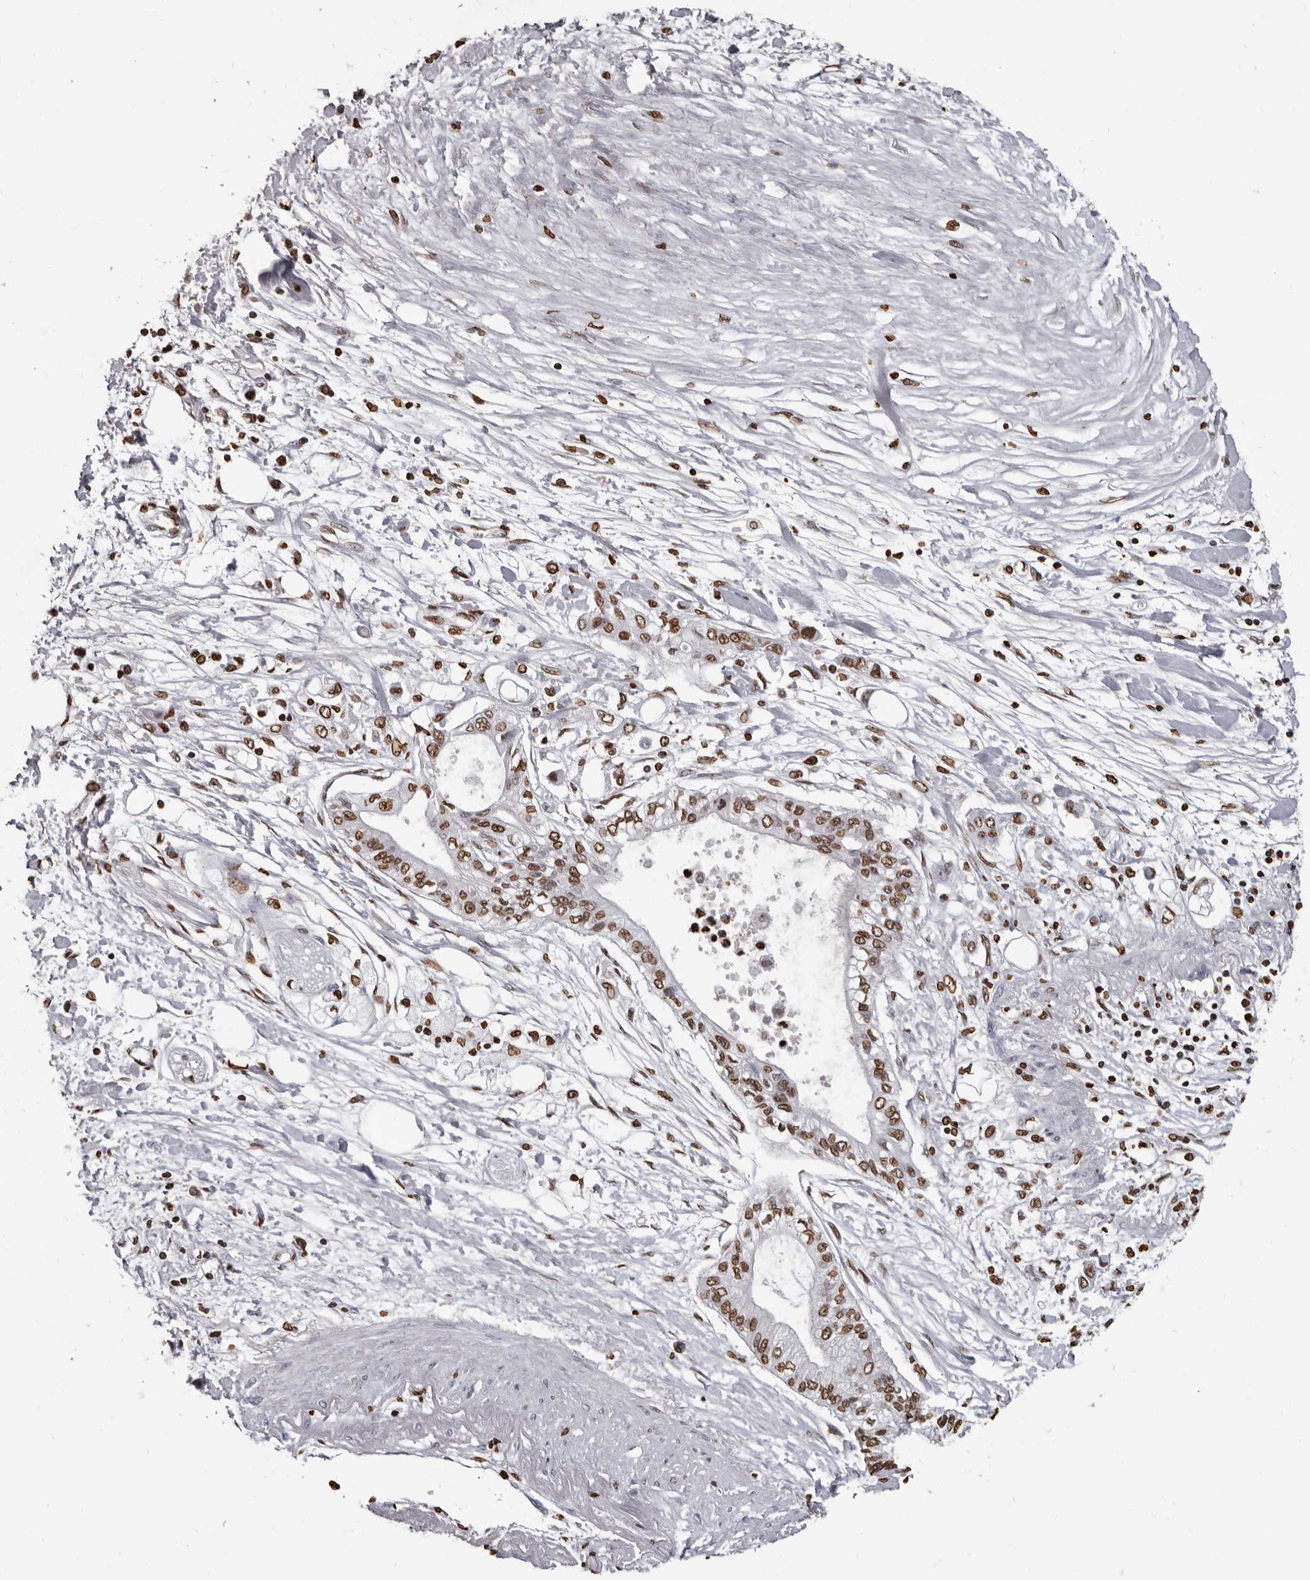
{"staining": {"intensity": "strong", "quantity": ">75%", "location": "nuclear"}, "tissue": "pancreatic cancer", "cell_type": "Tumor cells", "image_type": "cancer", "snomed": [{"axis": "morphology", "description": "Adenocarcinoma, NOS"}, {"axis": "topography", "description": "Pancreas"}], "caption": "High-magnification brightfield microscopy of adenocarcinoma (pancreatic) stained with DAB (brown) and counterstained with hematoxylin (blue). tumor cells exhibit strong nuclear positivity is seen in about>75% of cells.", "gene": "AHR", "patient": {"sex": "female", "age": 77}}